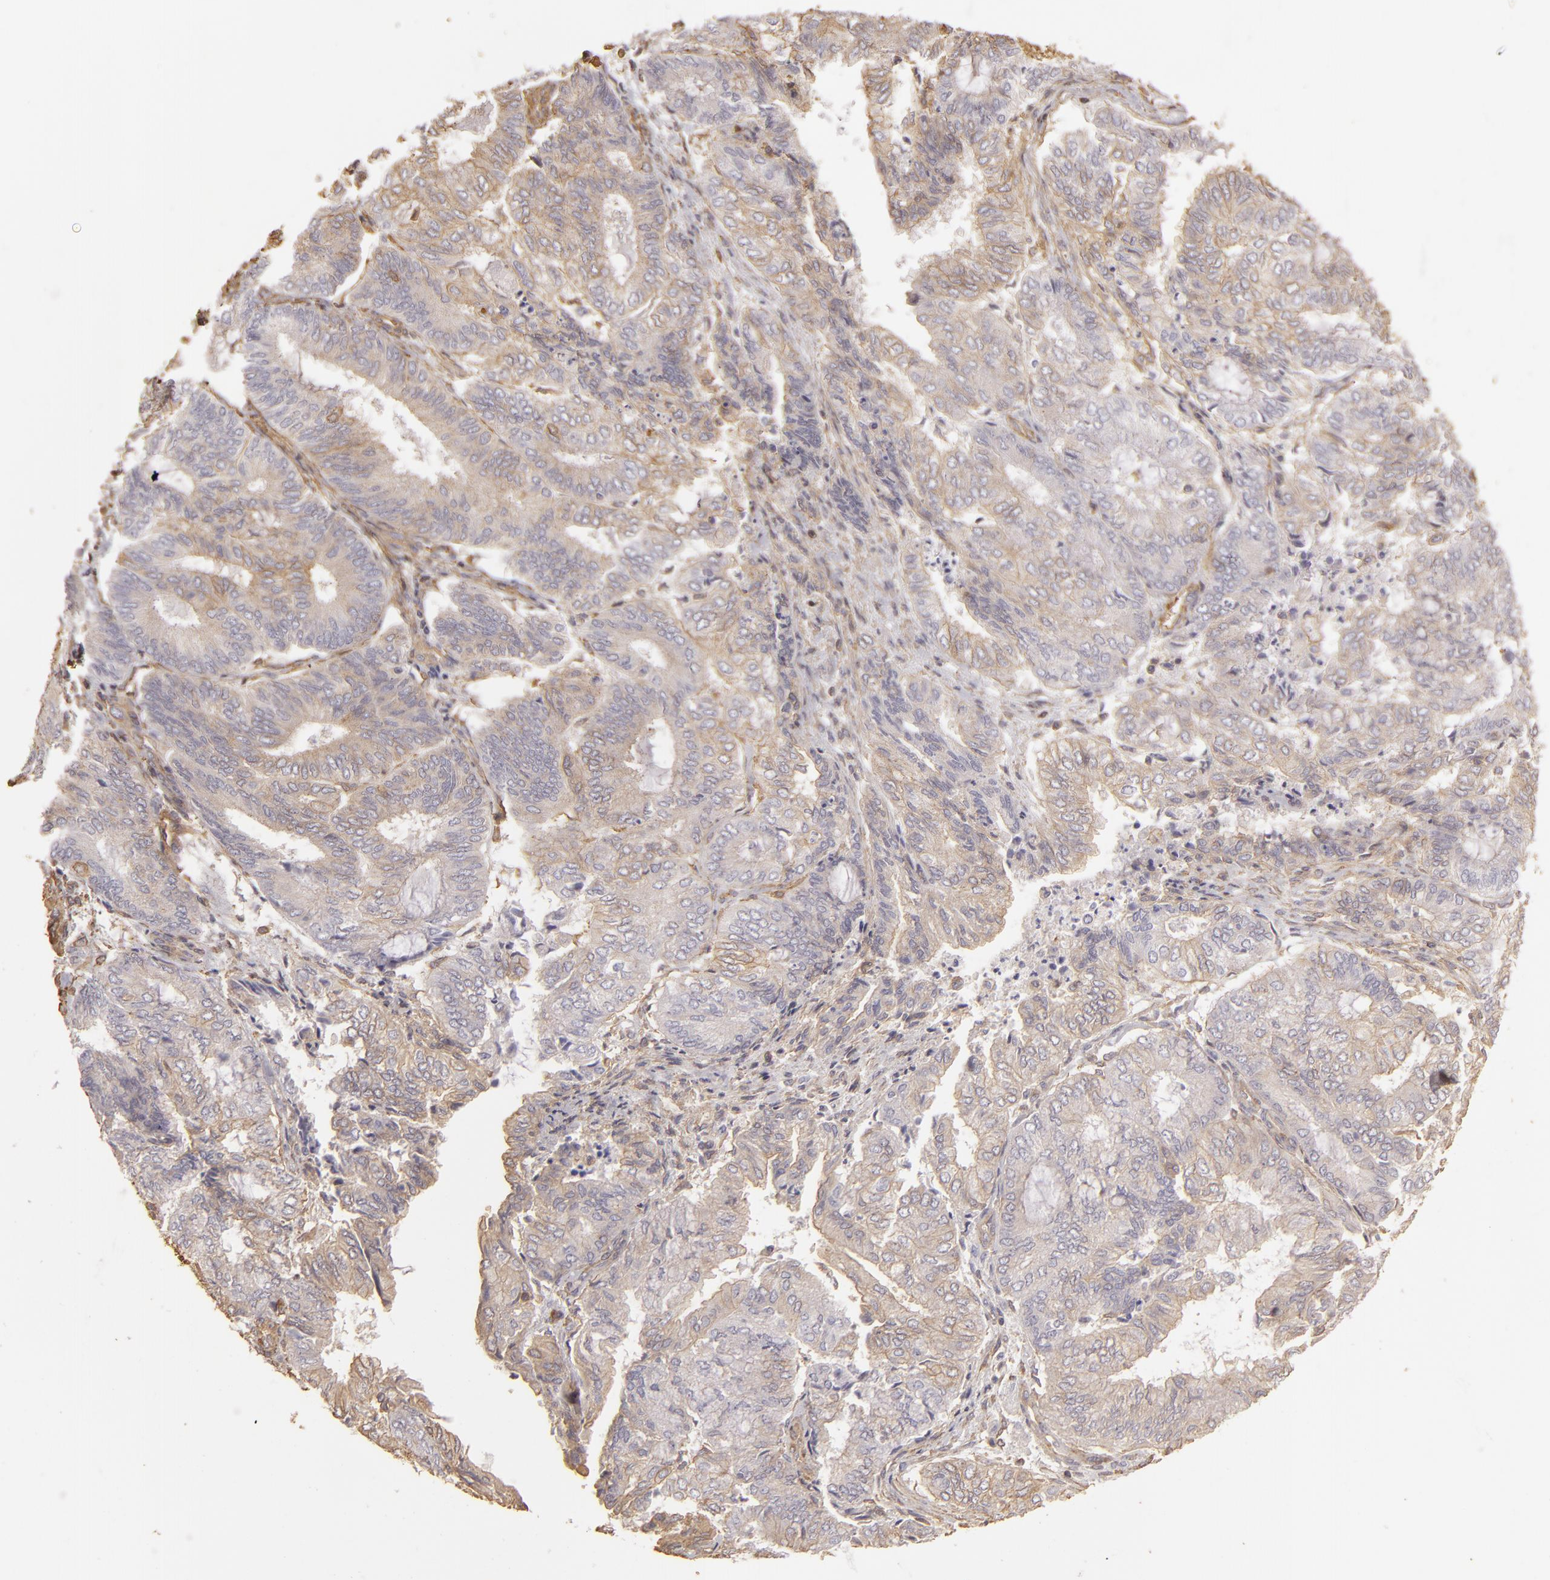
{"staining": {"intensity": "weak", "quantity": ">75%", "location": "cytoplasmic/membranous"}, "tissue": "endometrial cancer", "cell_type": "Tumor cells", "image_type": "cancer", "snomed": [{"axis": "morphology", "description": "Adenocarcinoma, NOS"}, {"axis": "topography", "description": "Endometrium"}], "caption": "Adenocarcinoma (endometrial) stained with a protein marker reveals weak staining in tumor cells.", "gene": "HSPB6", "patient": {"sex": "female", "age": 59}}